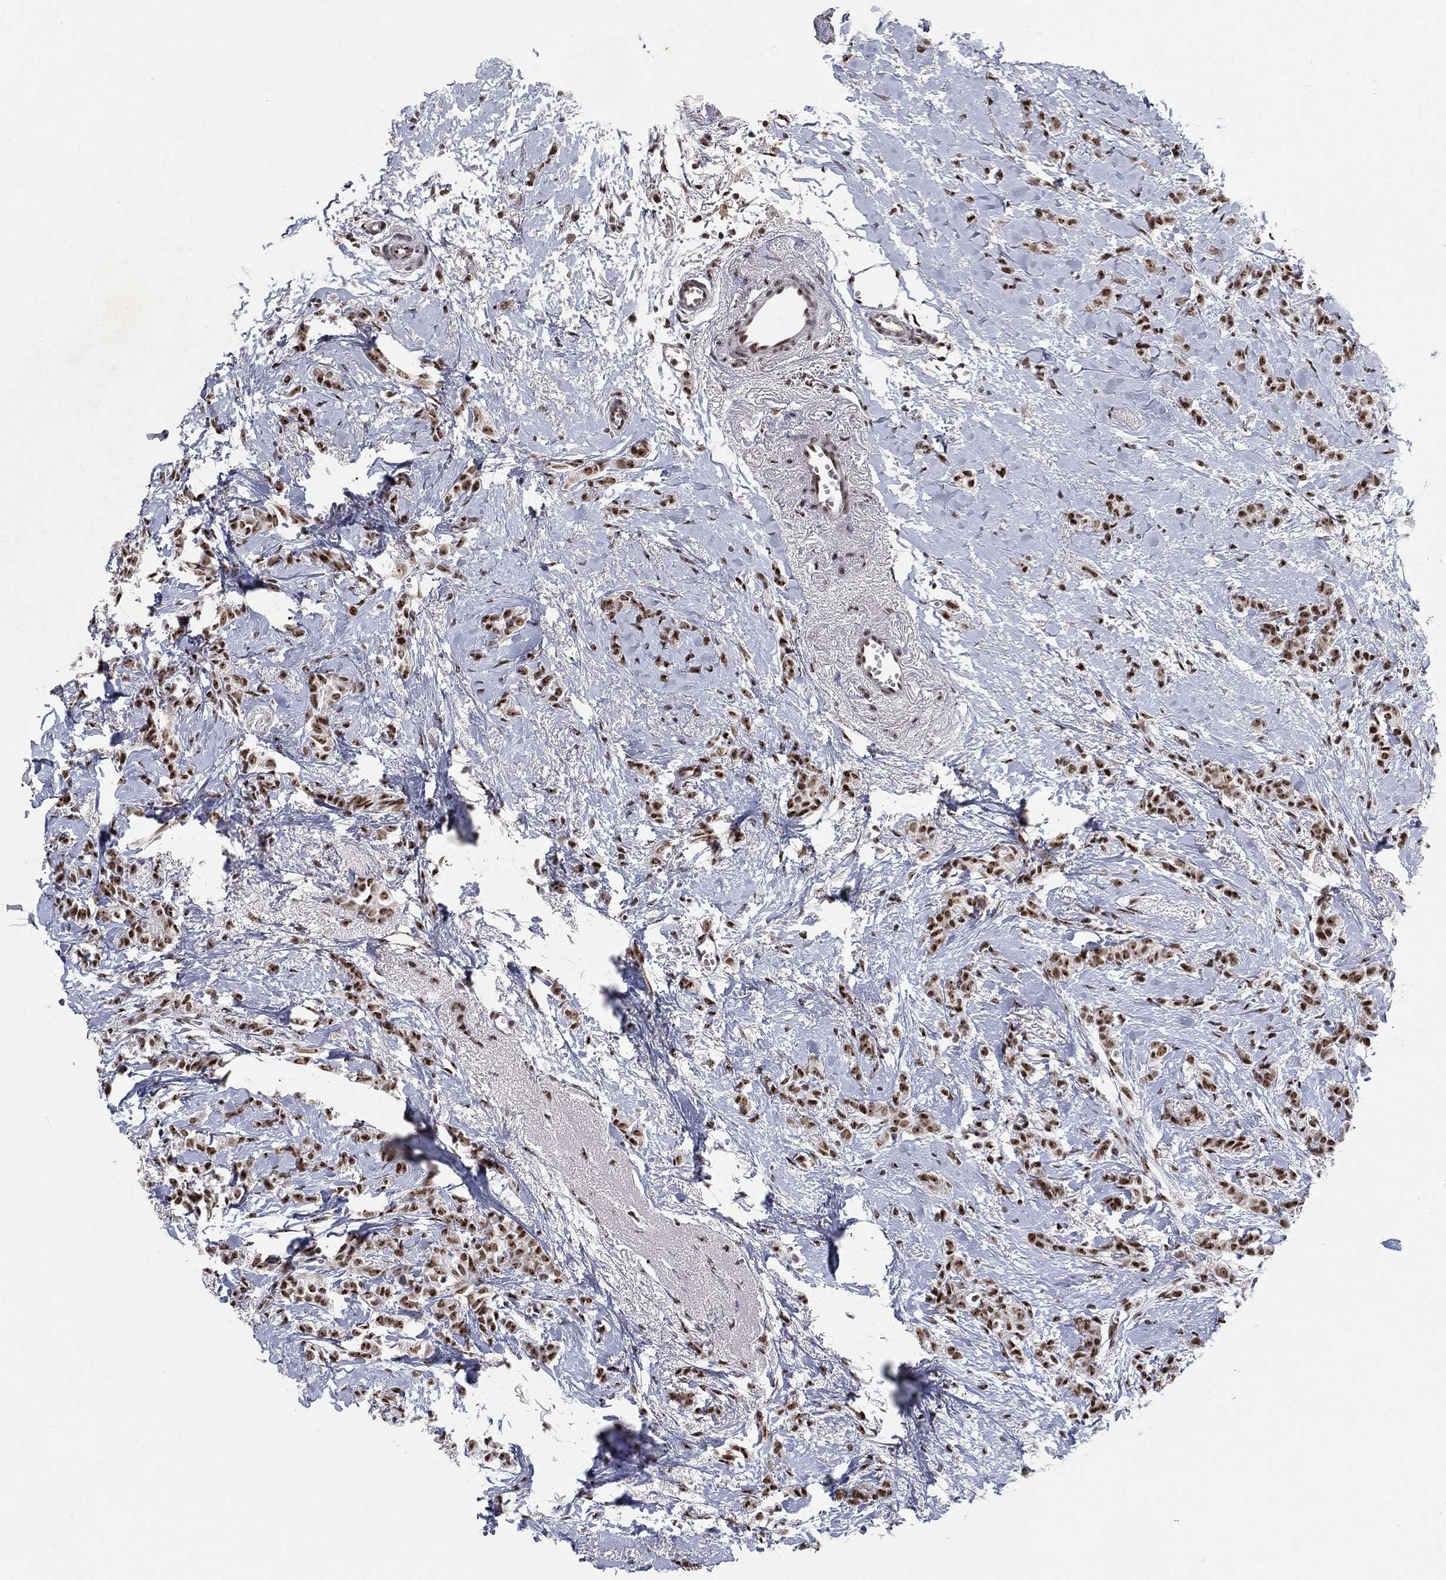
{"staining": {"intensity": "moderate", "quantity": ">75%", "location": "nuclear"}, "tissue": "breast cancer", "cell_type": "Tumor cells", "image_type": "cancer", "snomed": [{"axis": "morphology", "description": "Duct carcinoma"}, {"axis": "topography", "description": "Breast"}], "caption": "Breast cancer stained with immunohistochemistry (IHC) exhibits moderate nuclear positivity in about >75% of tumor cells. (DAB IHC with brightfield microscopy, high magnification).", "gene": "DDX27", "patient": {"sex": "female", "age": 85}}